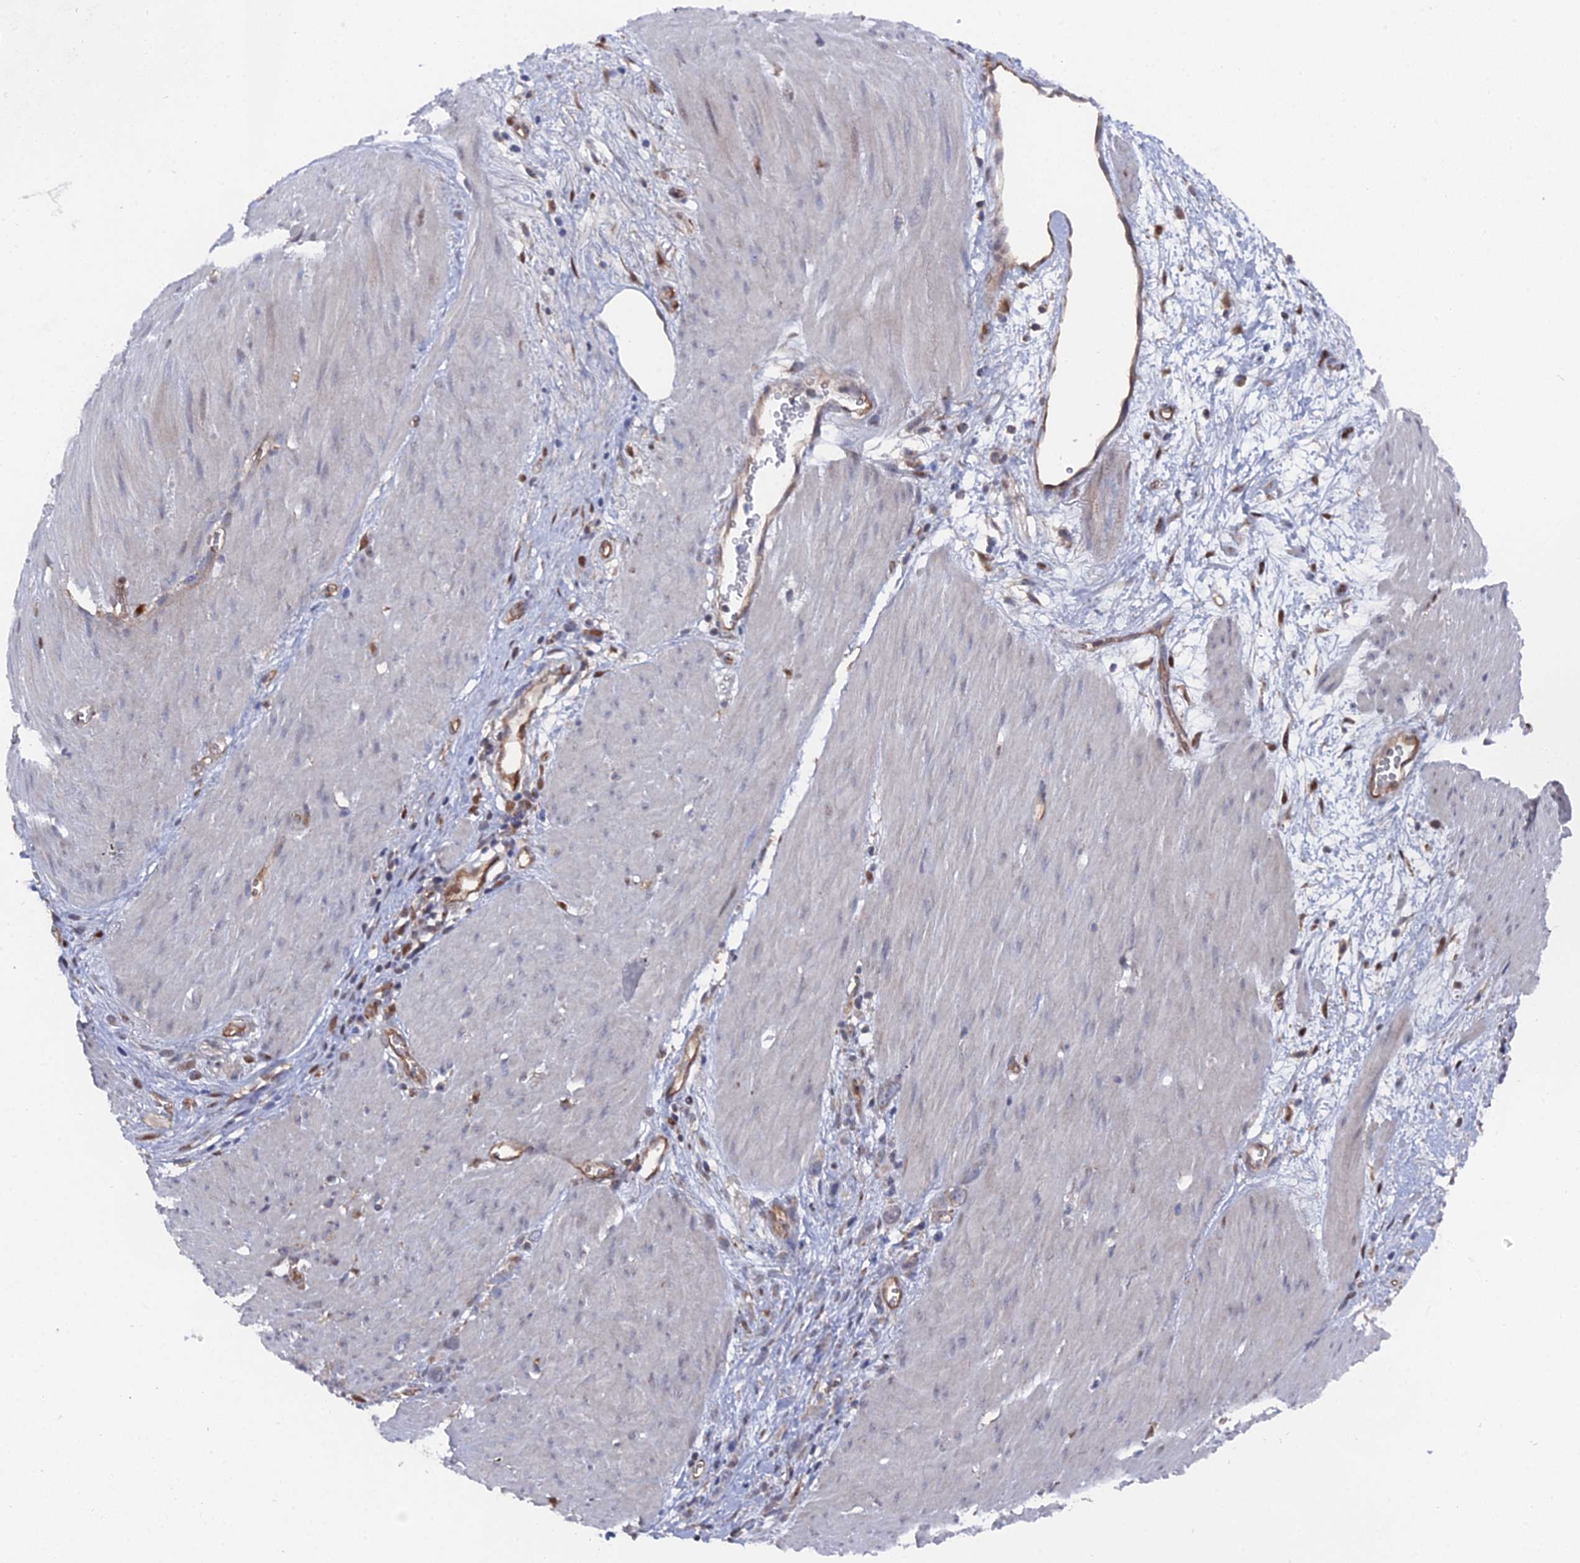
{"staining": {"intensity": "negative", "quantity": "none", "location": "none"}, "tissue": "stomach cancer", "cell_type": "Tumor cells", "image_type": "cancer", "snomed": [{"axis": "morphology", "description": "Adenocarcinoma, NOS"}, {"axis": "topography", "description": "Stomach"}], "caption": "Tumor cells are negative for protein expression in human stomach adenocarcinoma.", "gene": "UNC5D", "patient": {"sex": "female", "age": 76}}